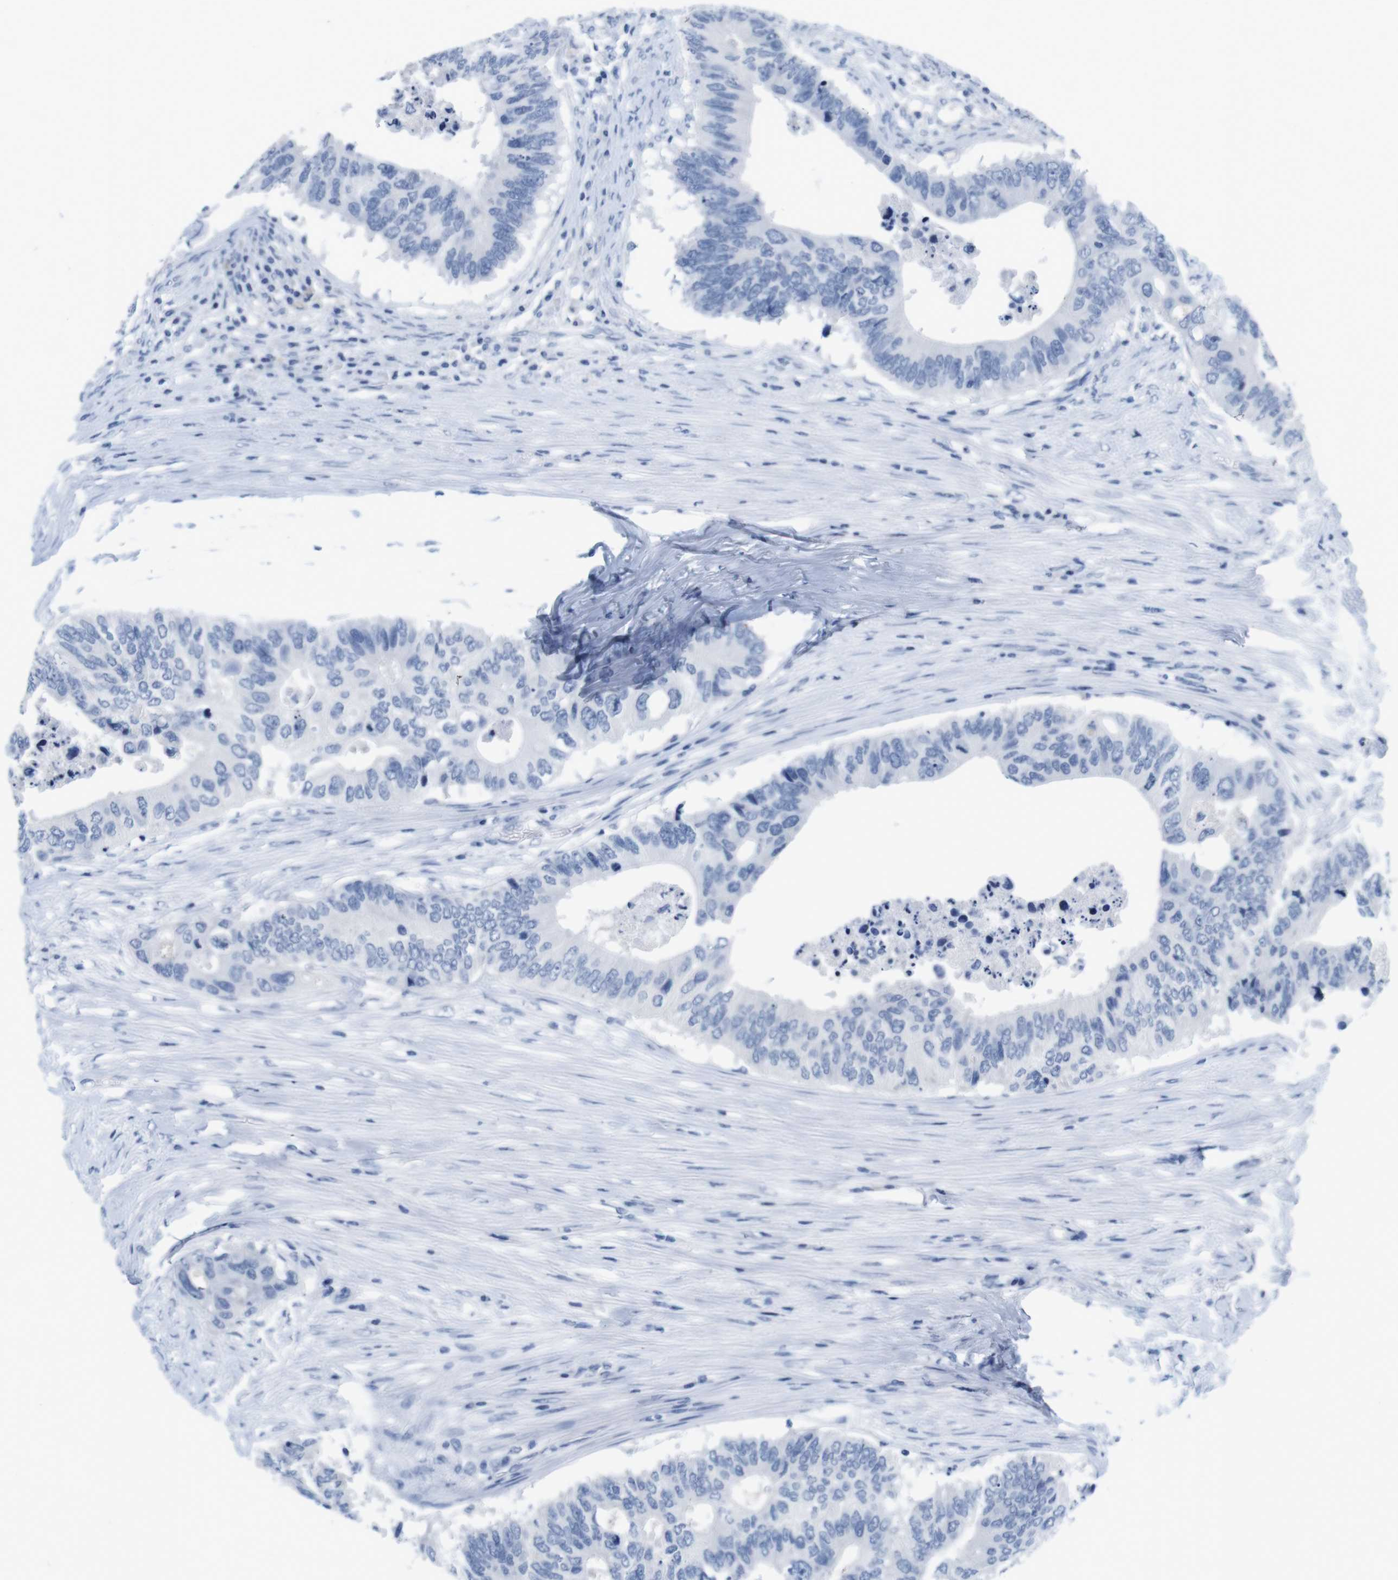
{"staining": {"intensity": "negative", "quantity": "none", "location": "none"}, "tissue": "colorectal cancer", "cell_type": "Tumor cells", "image_type": "cancer", "snomed": [{"axis": "morphology", "description": "Adenocarcinoma, NOS"}, {"axis": "topography", "description": "Colon"}], "caption": "High magnification brightfield microscopy of colorectal adenocarcinoma stained with DAB (3,3'-diaminobenzidine) (brown) and counterstained with hematoxylin (blue): tumor cells show no significant staining. (Brightfield microscopy of DAB (3,3'-diaminobenzidine) immunohistochemistry (IHC) at high magnification).", "gene": "MAP6", "patient": {"sex": "male", "age": 71}}